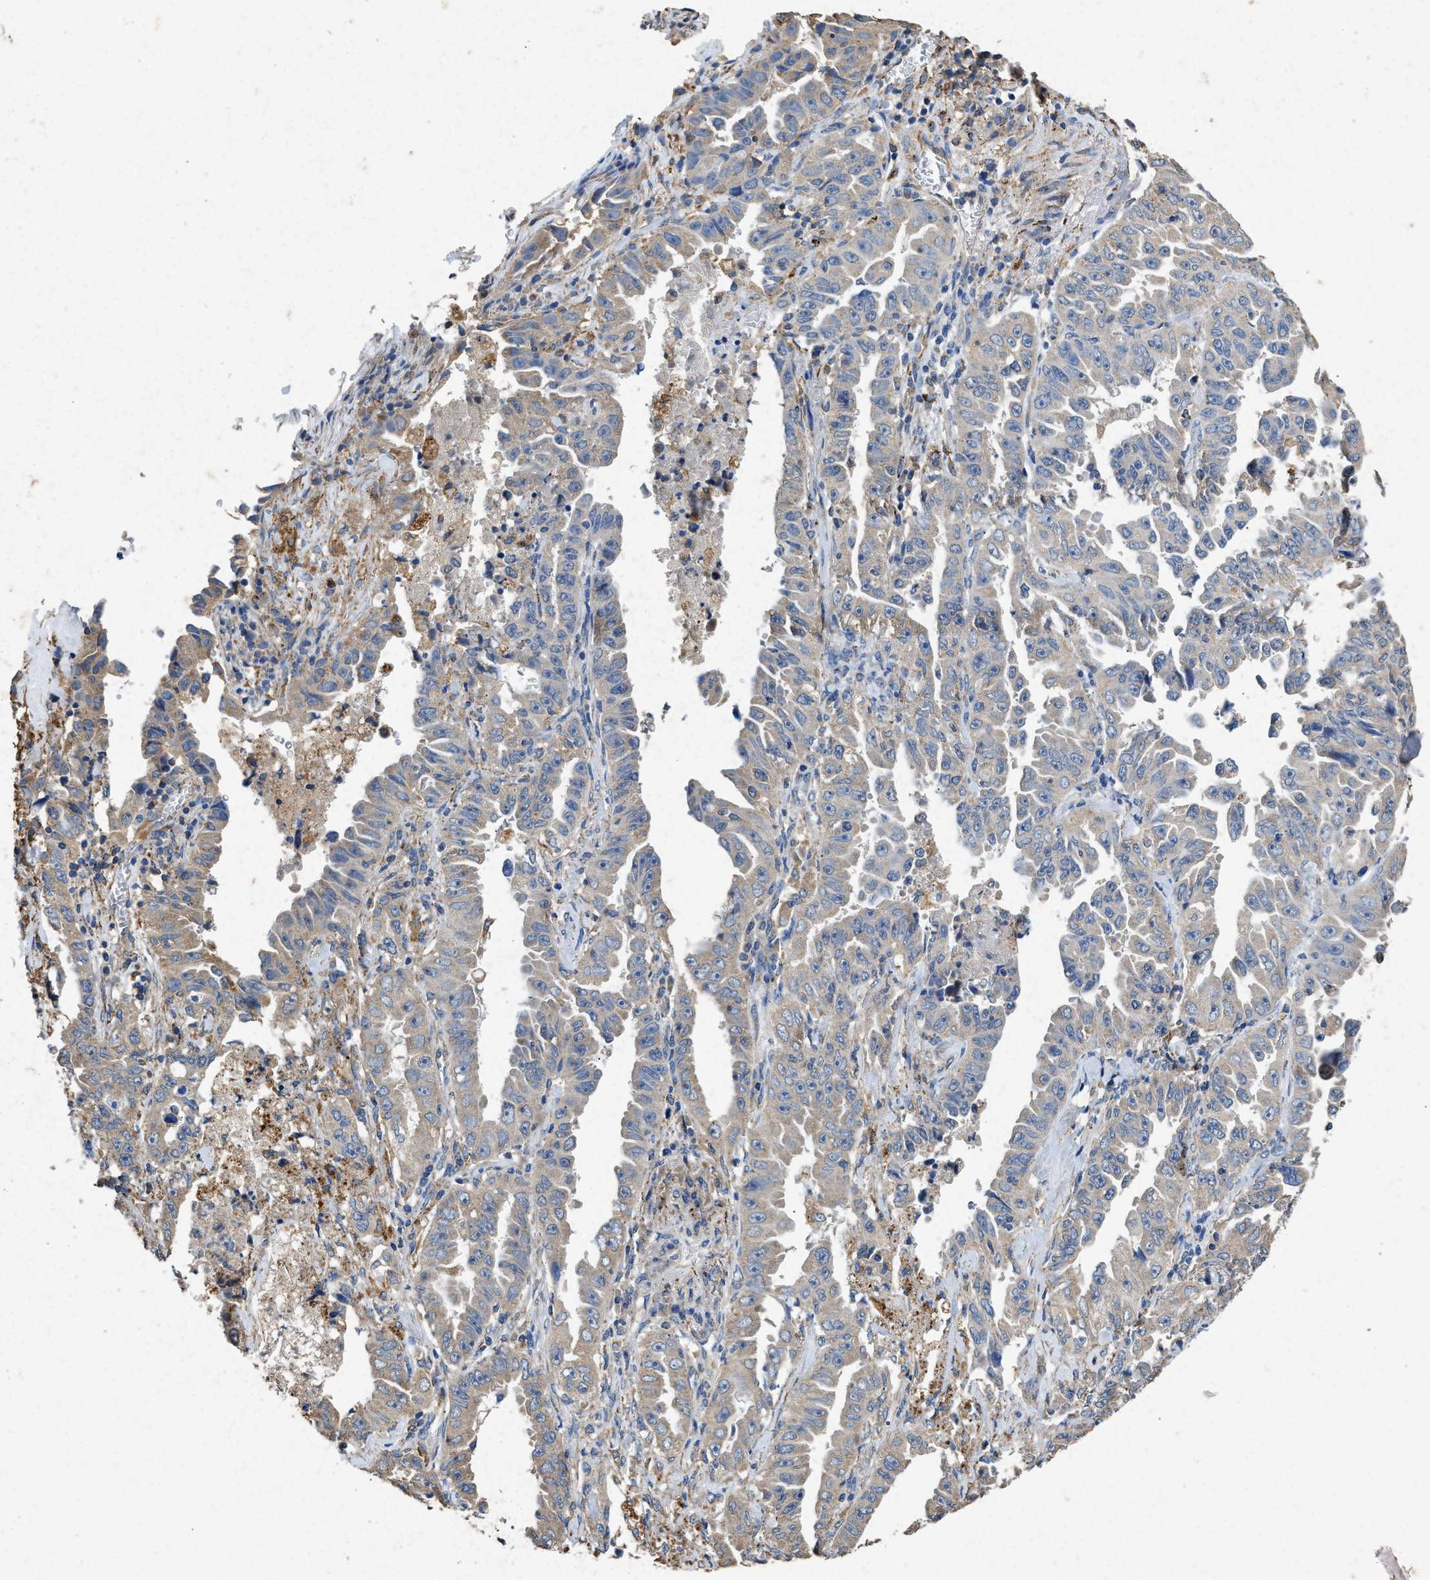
{"staining": {"intensity": "weak", "quantity": "25%-75%", "location": "cytoplasmic/membranous"}, "tissue": "lung cancer", "cell_type": "Tumor cells", "image_type": "cancer", "snomed": [{"axis": "morphology", "description": "Adenocarcinoma, NOS"}, {"axis": "topography", "description": "Lung"}], "caption": "Protein expression analysis of human lung cancer (adenocarcinoma) reveals weak cytoplasmic/membranous positivity in approximately 25%-75% of tumor cells.", "gene": "CDK15", "patient": {"sex": "female", "age": 51}}